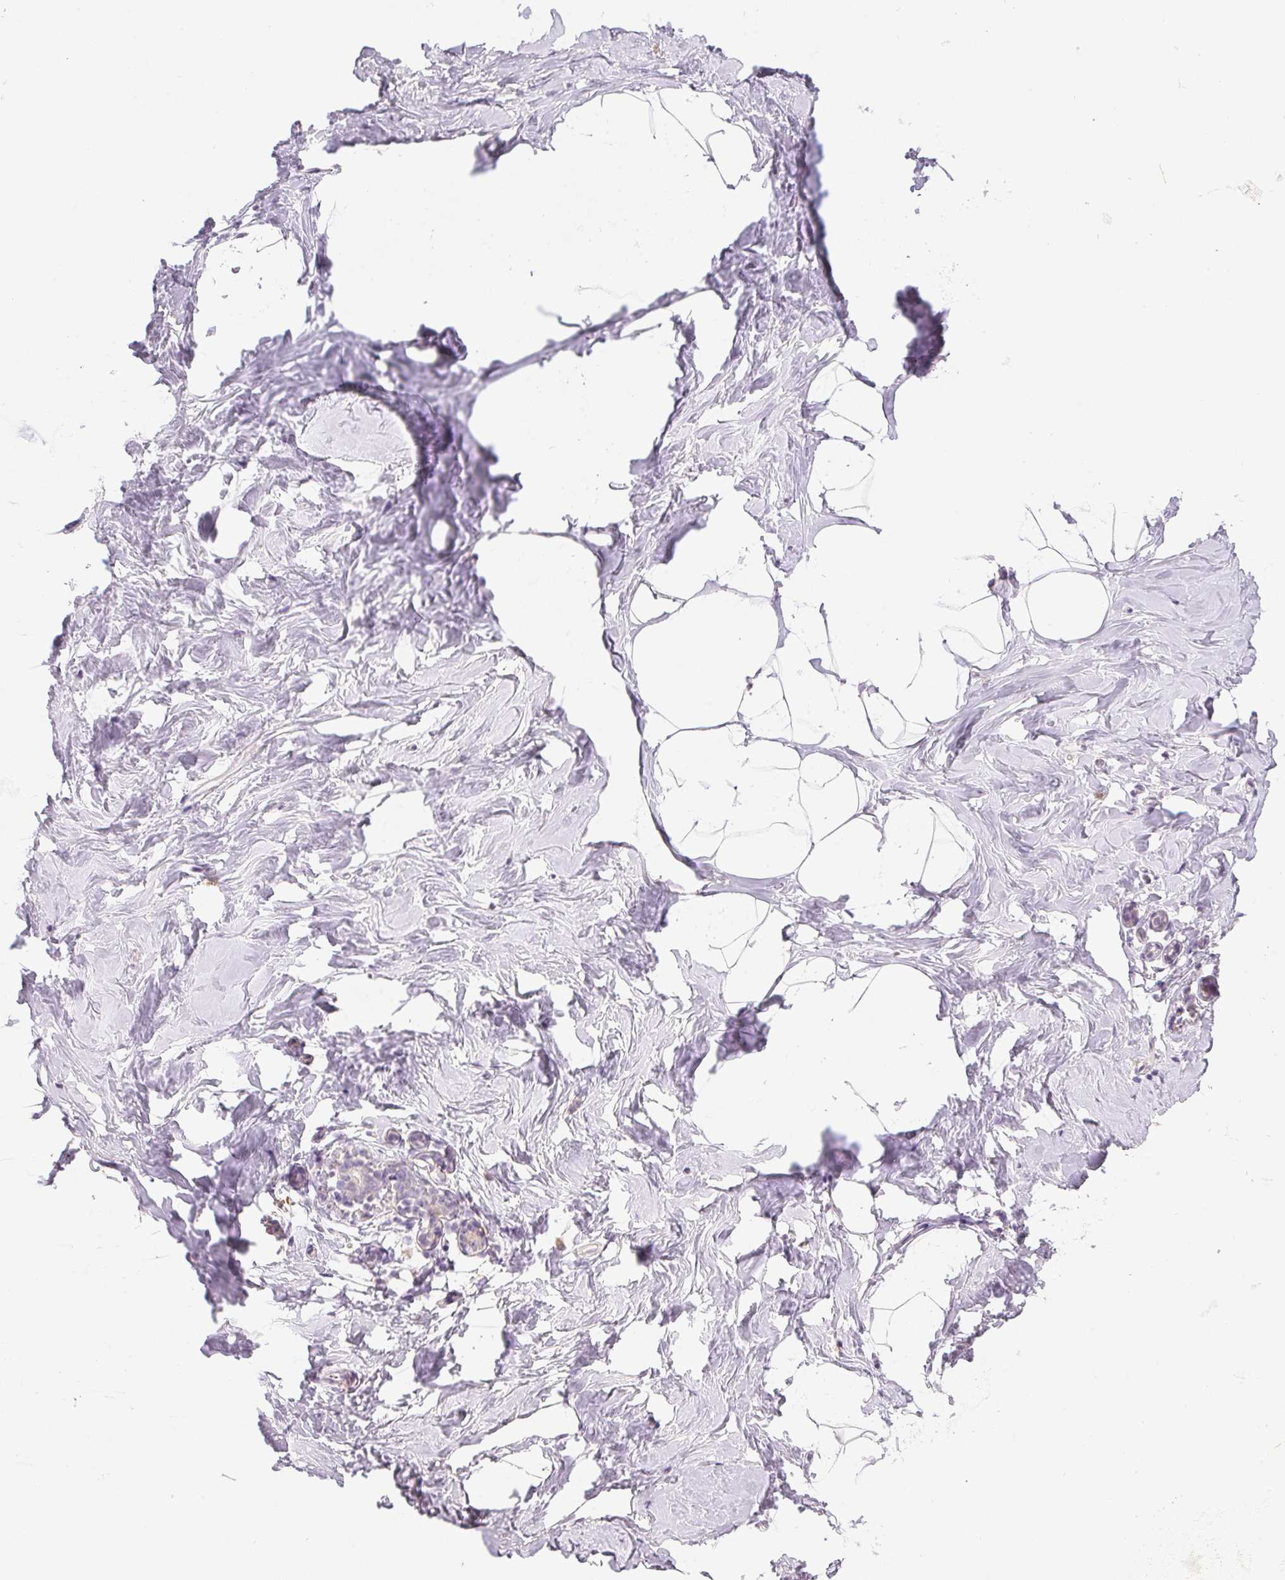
{"staining": {"intensity": "negative", "quantity": "none", "location": "none"}, "tissue": "breast", "cell_type": "Adipocytes", "image_type": "normal", "snomed": [{"axis": "morphology", "description": "Normal tissue, NOS"}, {"axis": "topography", "description": "Breast"}], "caption": "Breast was stained to show a protein in brown. There is no significant positivity in adipocytes. Nuclei are stained in blue.", "gene": "SPACA9", "patient": {"sex": "female", "age": 32}}